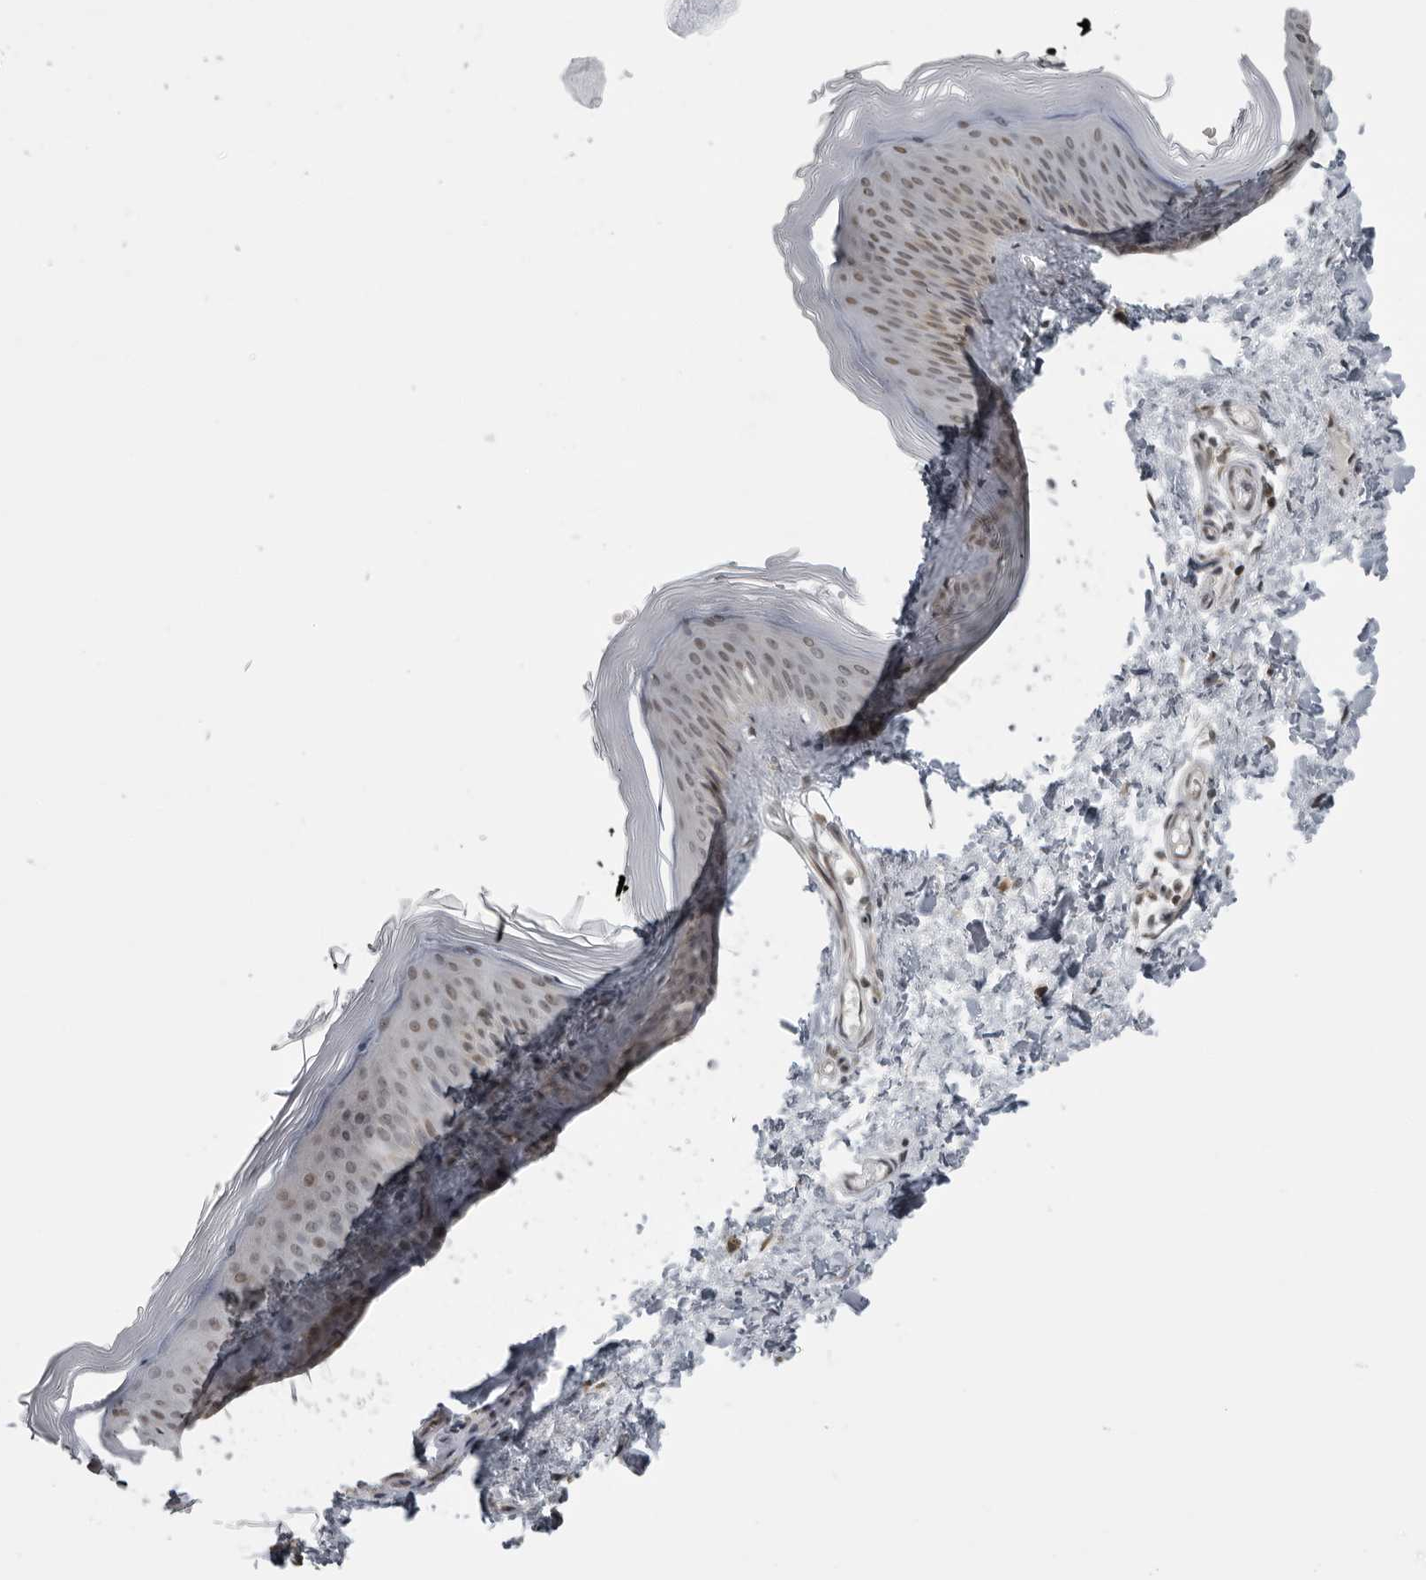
{"staining": {"intensity": "negative", "quantity": "none", "location": "none"}, "tissue": "skin", "cell_type": "Fibroblasts", "image_type": "normal", "snomed": [{"axis": "morphology", "description": "Normal tissue, NOS"}, {"axis": "topography", "description": "Skin"}], "caption": "The micrograph shows no staining of fibroblasts in normal skin.", "gene": "MAF", "patient": {"sex": "female", "age": 27}}